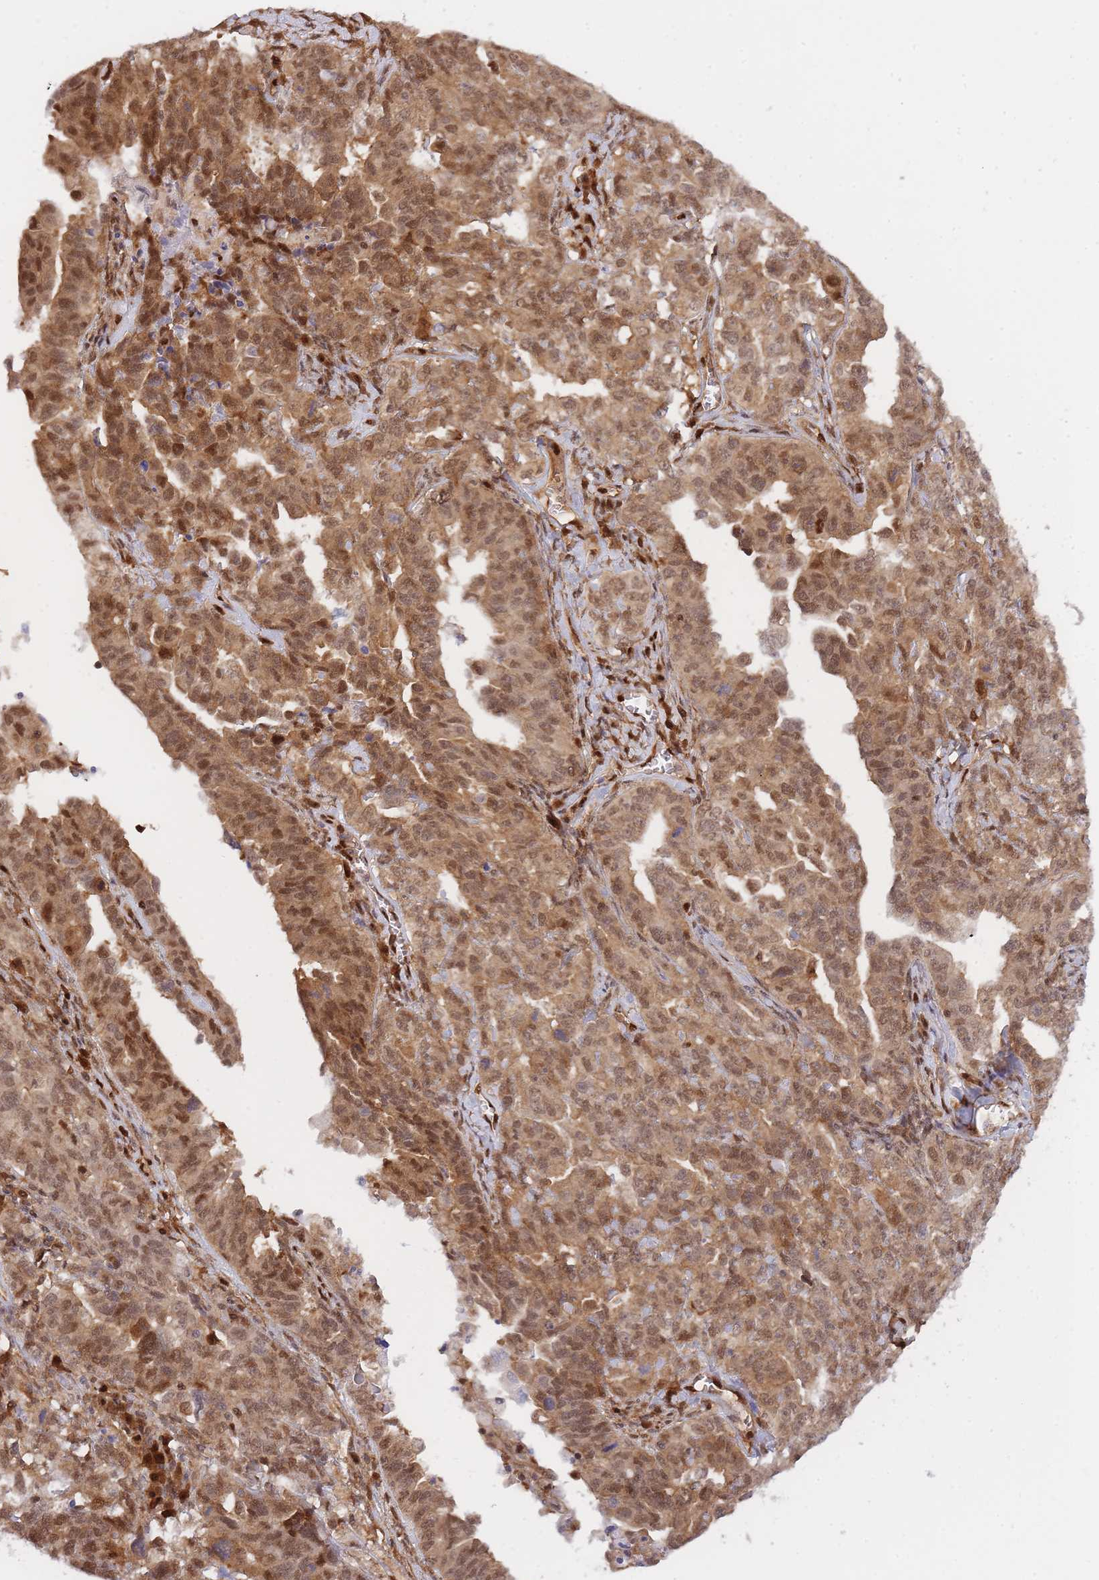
{"staining": {"intensity": "strong", "quantity": ">75%", "location": "cytoplasmic/membranous,nuclear"}, "tissue": "ovarian cancer", "cell_type": "Tumor cells", "image_type": "cancer", "snomed": [{"axis": "morphology", "description": "Carcinoma, endometroid"}, {"axis": "topography", "description": "Ovary"}], "caption": "Strong cytoplasmic/membranous and nuclear protein expression is identified in about >75% of tumor cells in ovarian cancer (endometroid carcinoma). (DAB IHC with brightfield microscopy, high magnification).", "gene": "NSFL1C", "patient": {"sex": "female", "age": 62}}